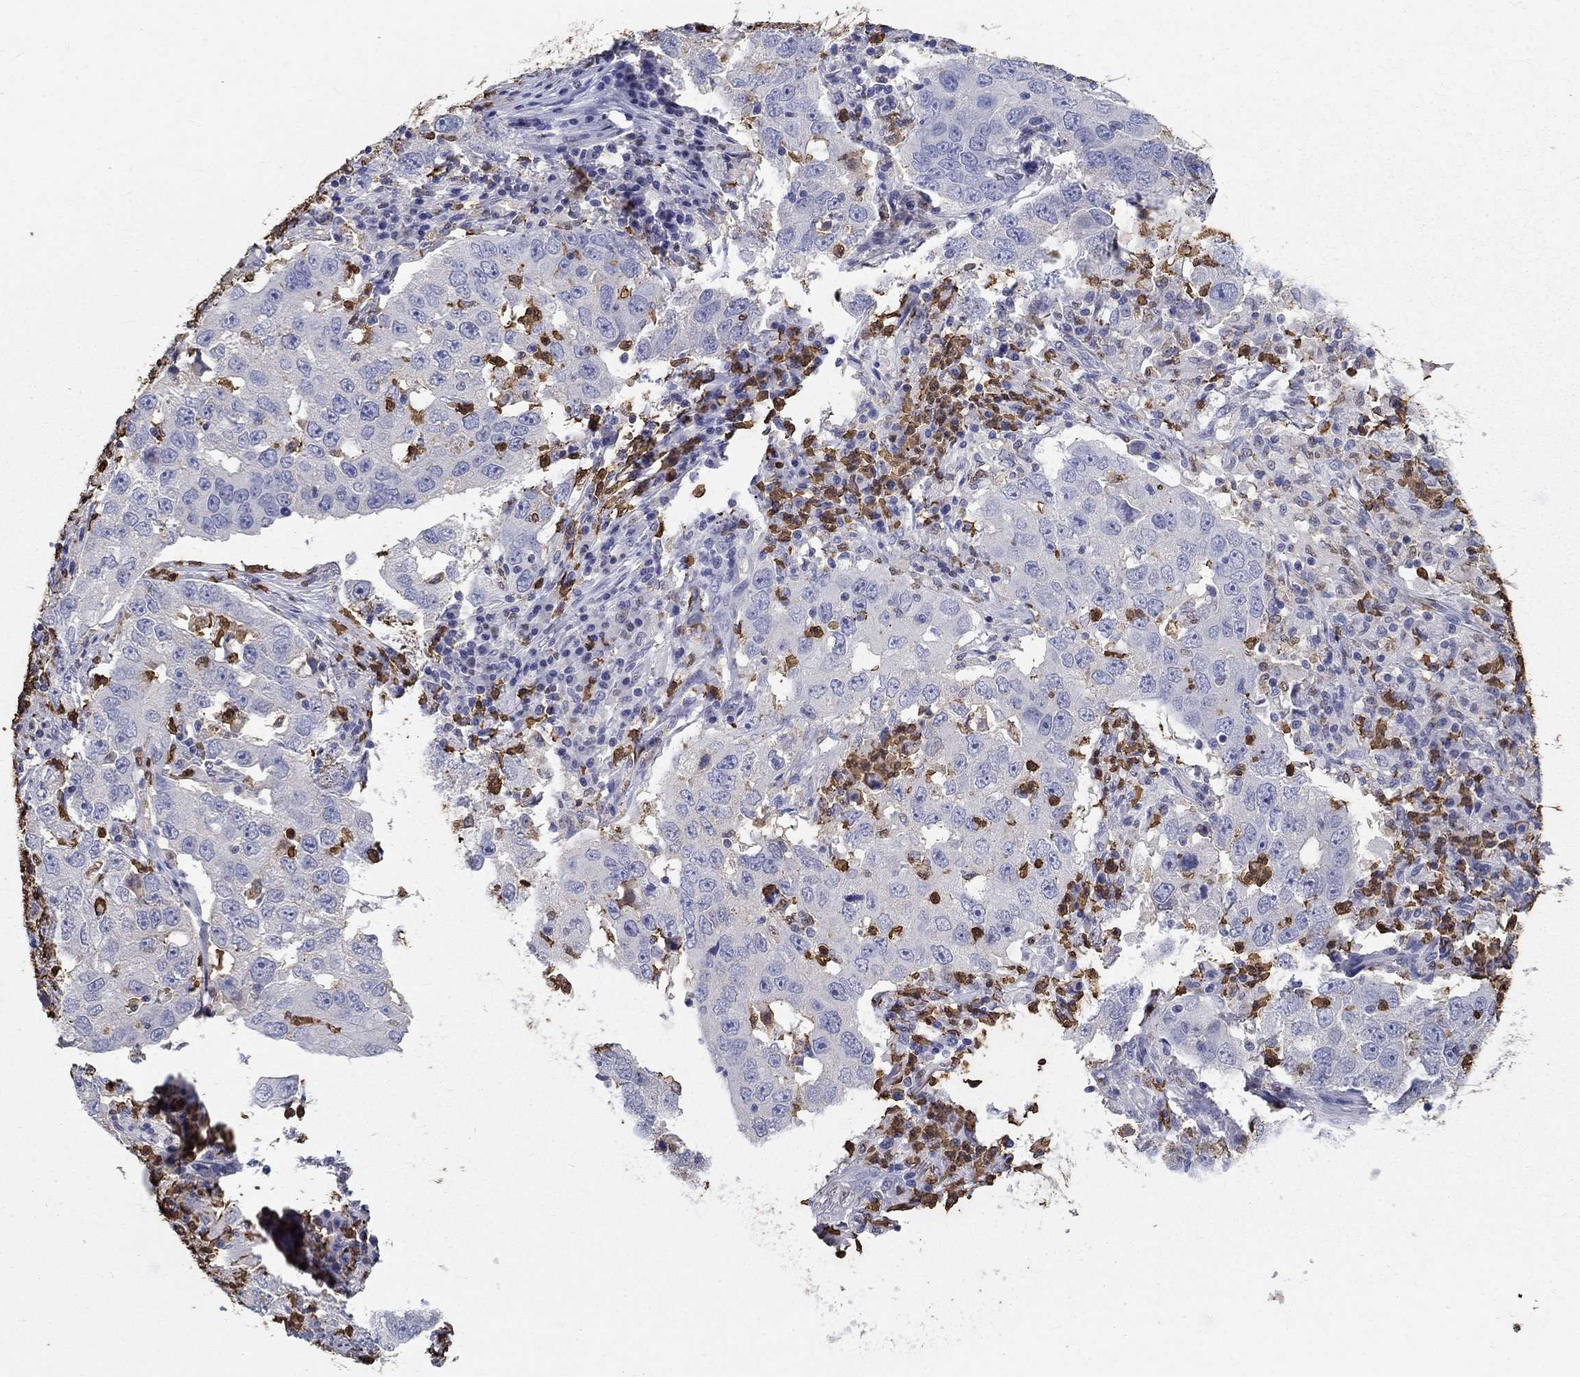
{"staining": {"intensity": "negative", "quantity": "none", "location": "none"}, "tissue": "lung cancer", "cell_type": "Tumor cells", "image_type": "cancer", "snomed": [{"axis": "morphology", "description": "Adenocarcinoma, NOS"}, {"axis": "topography", "description": "Lung"}], "caption": "The immunohistochemistry image has no significant staining in tumor cells of adenocarcinoma (lung) tissue. (Brightfield microscopy of DAB (3,3'-diaminobenzidine) IHC at high magnification).", "gene": "IGSF8", "patient": {"sex": "male", "age": 73}}